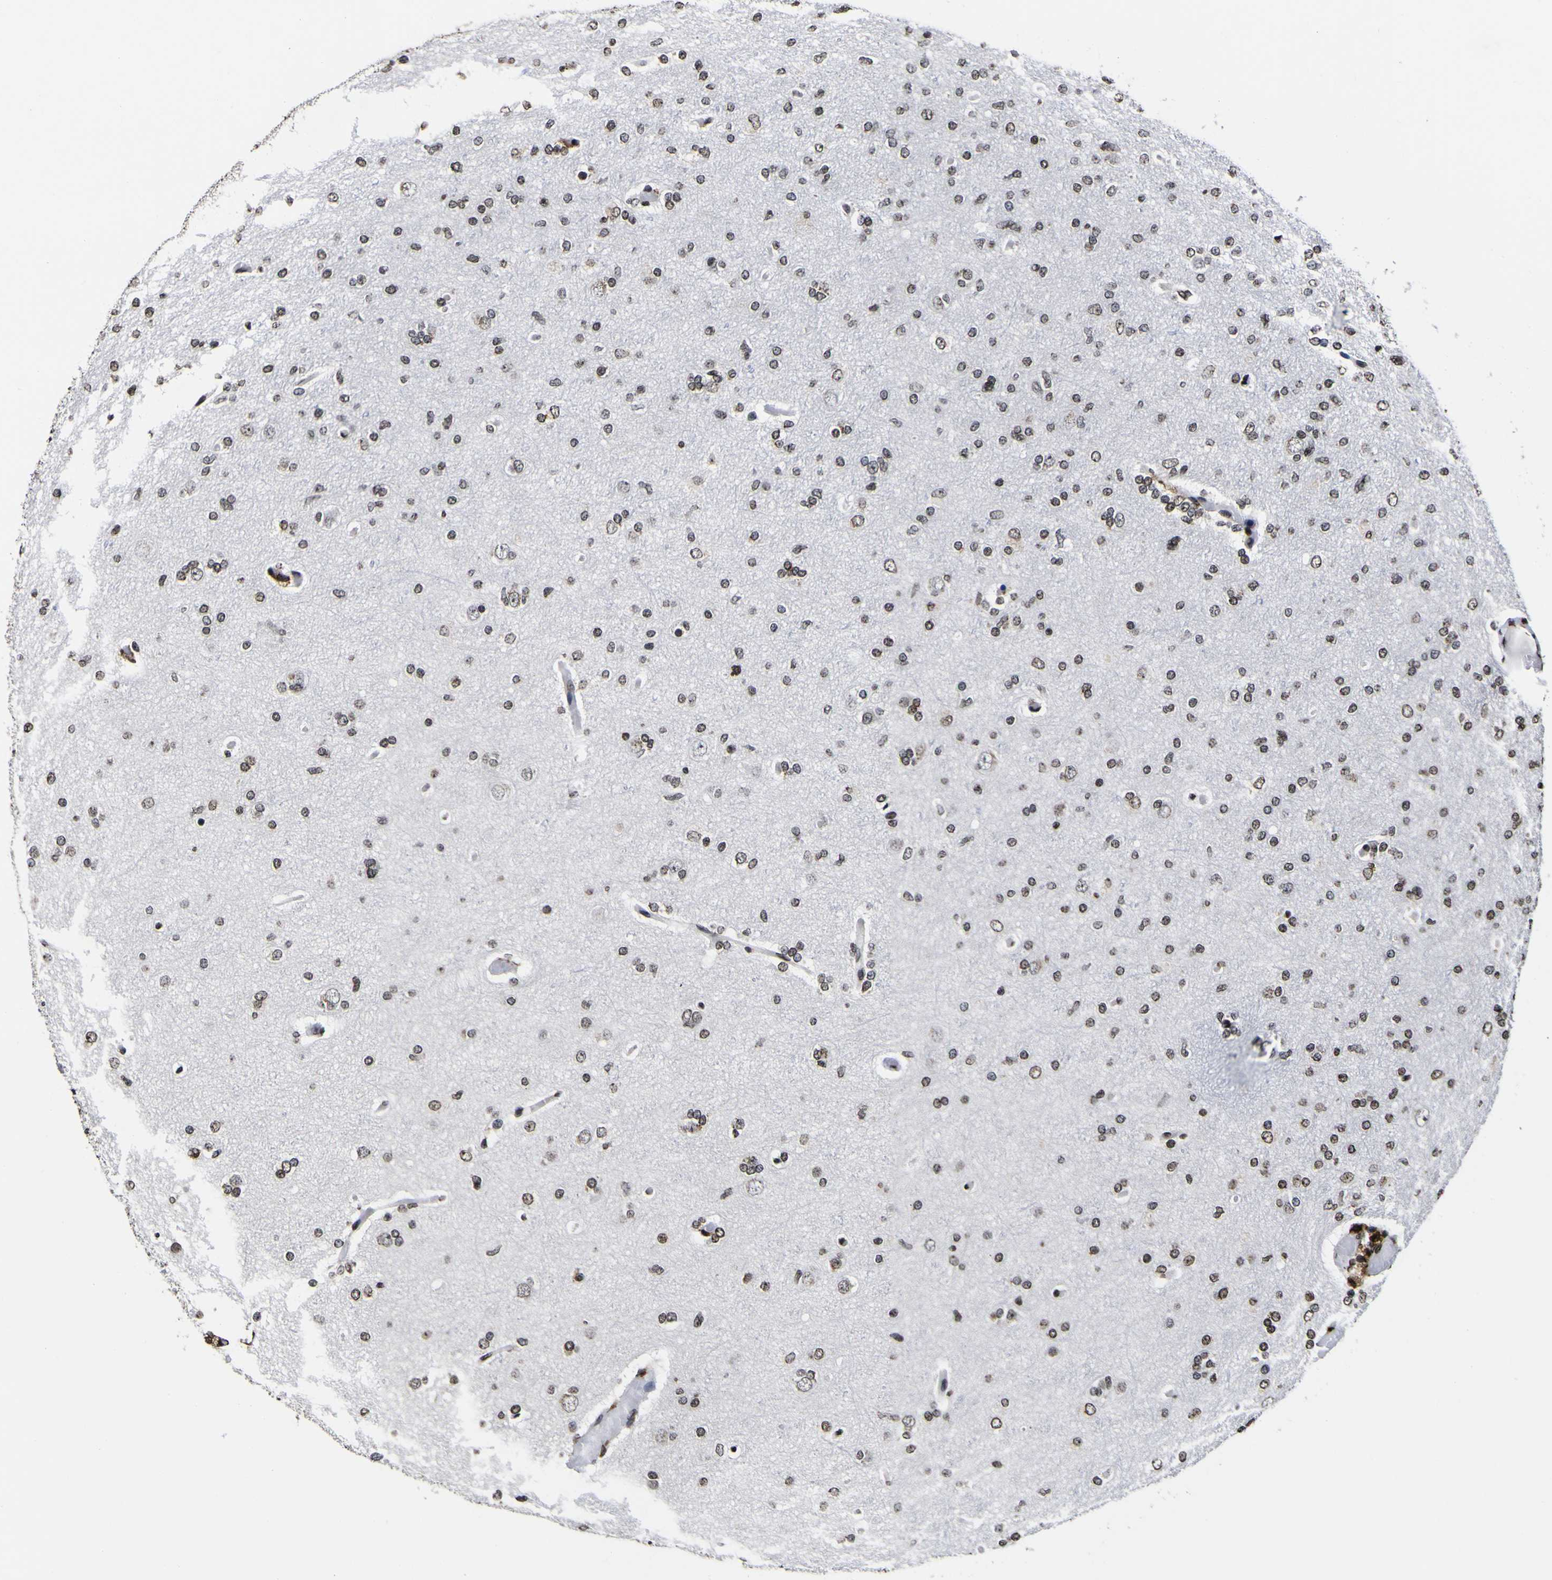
{"staining": {"intensity": "strong", "quantity": ">75%", "location": "nuclear"}, "tissue": "glioma", "cell_type": "Tumor cells", "image_type": "cancer", "snomed": [{"axis": "morphology", "description": "Glioma, malignant, High grade"}, {"axis": "topography", "description": "Cerebral cortex"}], "caption": "Immunohistochemistry (IHC) image of neoplastic tissue: glioma stained using immunohistochemistry displays high levels of strong protein expression localized specifically in the nuclear of tumor cells, appearing as a nuclear brown color.", "gene": "PIAS1", "patient": {"sex": "female", "age": 36}}